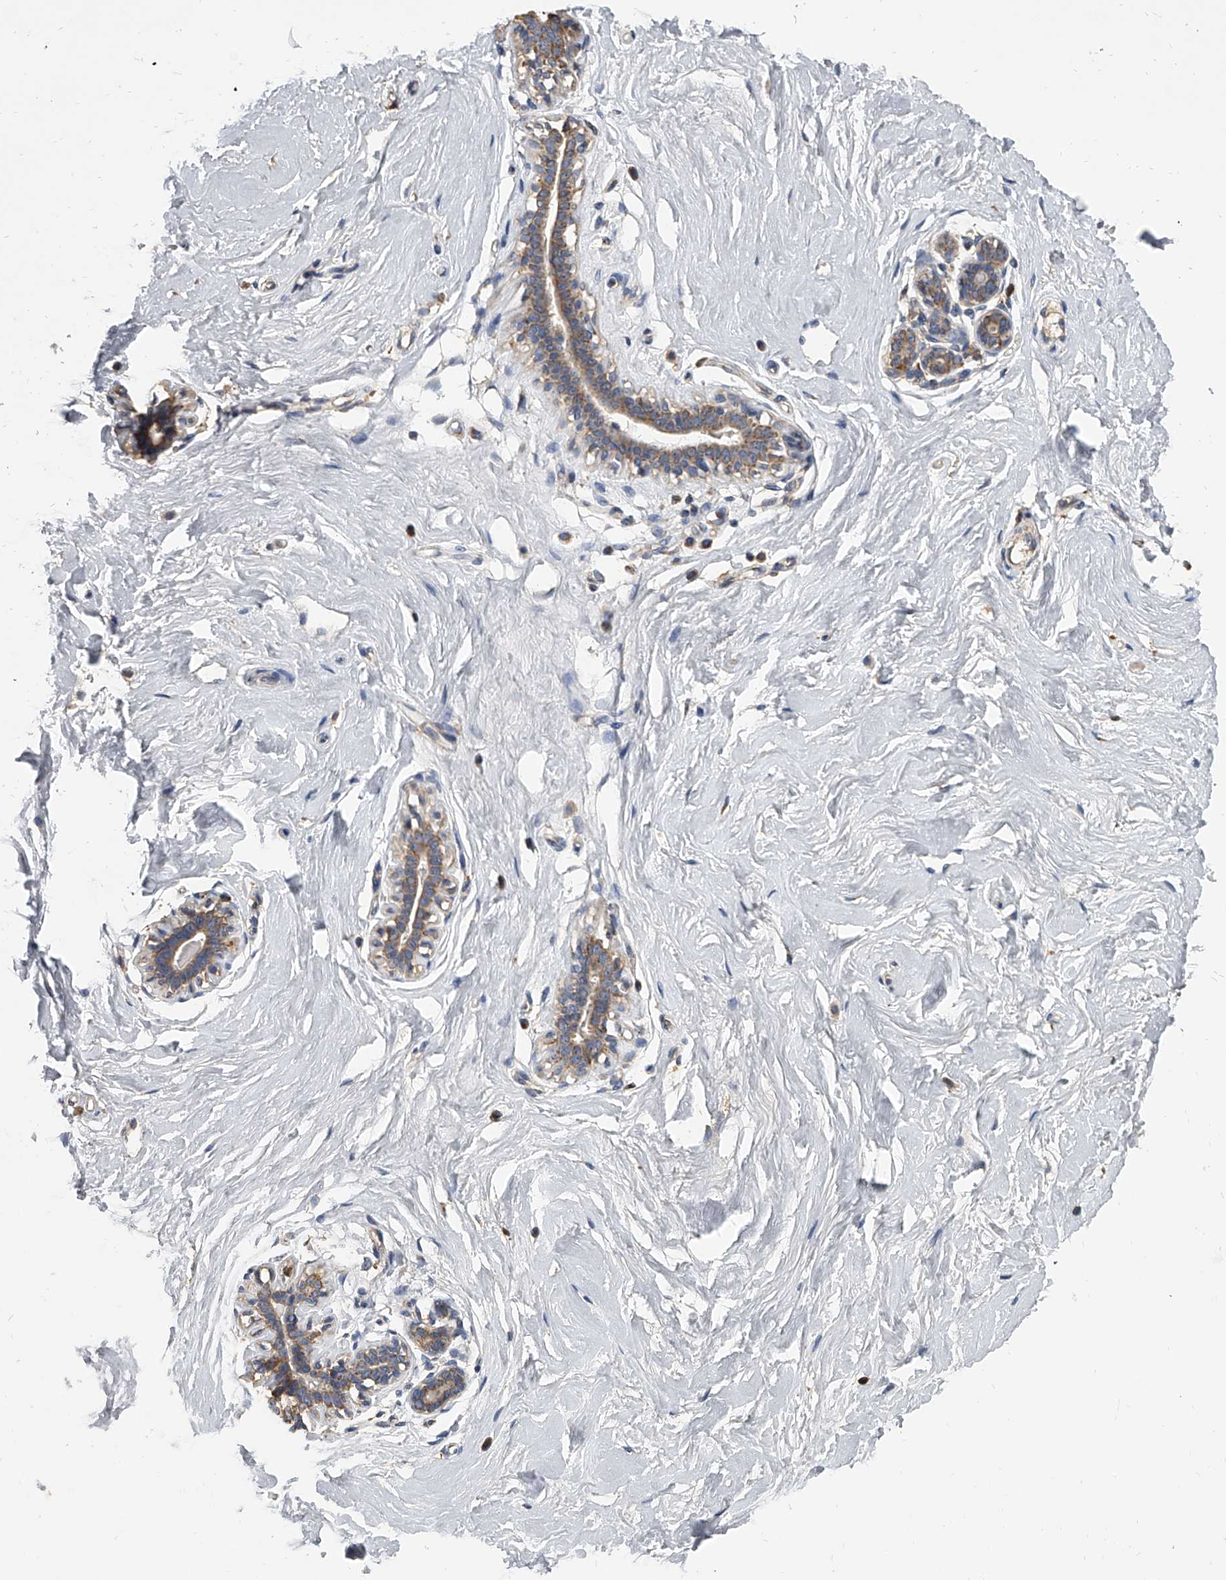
{"staining": {"intensity": "weak", "quantity": "25%-75%", "location": "cytoplasmic/membranous"}, "tissue": "breast", "cell_type": "Adipocytes", "image_type": "normal", "snomed": [{"axis": "morphology", "description": "Normal tissue, NOS"}, {"axis": "morphology", "description": "Adenoma, NOS"}, {"axis": "topography", "description": "Breast"}], "caption": "Immunohistochemical staining of unremarkable human breast reveals weak cytoplasmic/membranous protein expression in approximately 25%-75% of adipocytes. Immunohistochemistry (ihc) stains the protein of interest in brown and the nuclei are stained blue.", "gene": "MRPL28", "patient": {"sex": "female", "age": 23}}